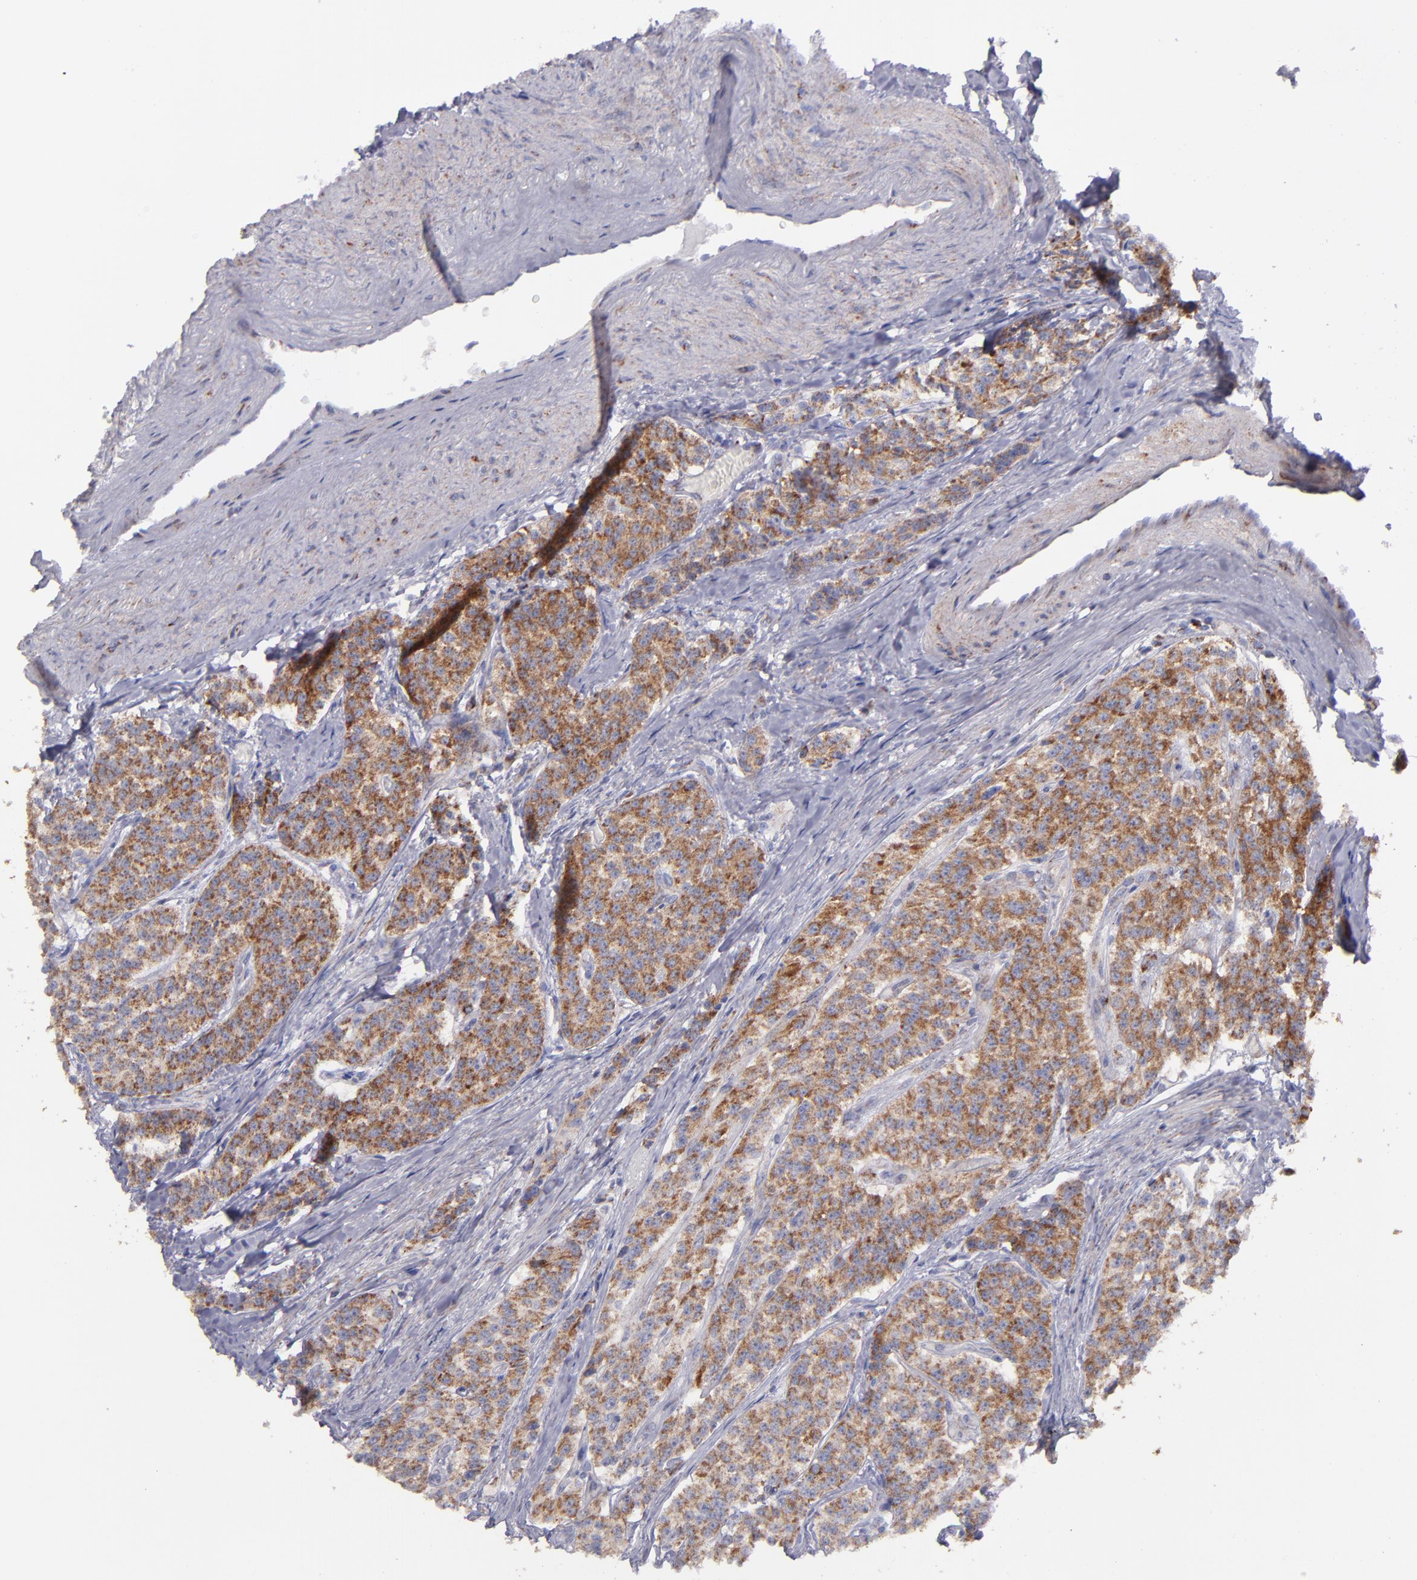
{"staining": {"intensity": "strong", "quantity": ">75%", "location": "cytoplasmic/membranous"}, "tissue": "carcinoid", "cell_type": "Tumor cells", "image_type": "cancer", "snomed": [{"axis": "morphology", "description": "Carcinoid, malignant, NOS"}, {"axis": "topography", "description": "Stomach"}], "caption": "Carcinoid stained with immunohistochemistry shows strong cytoplasmic/membranous staining in approximately >75% of tumor cells.", "gene": "CLTA", "patient": {"sex": "female", "age": 76}}